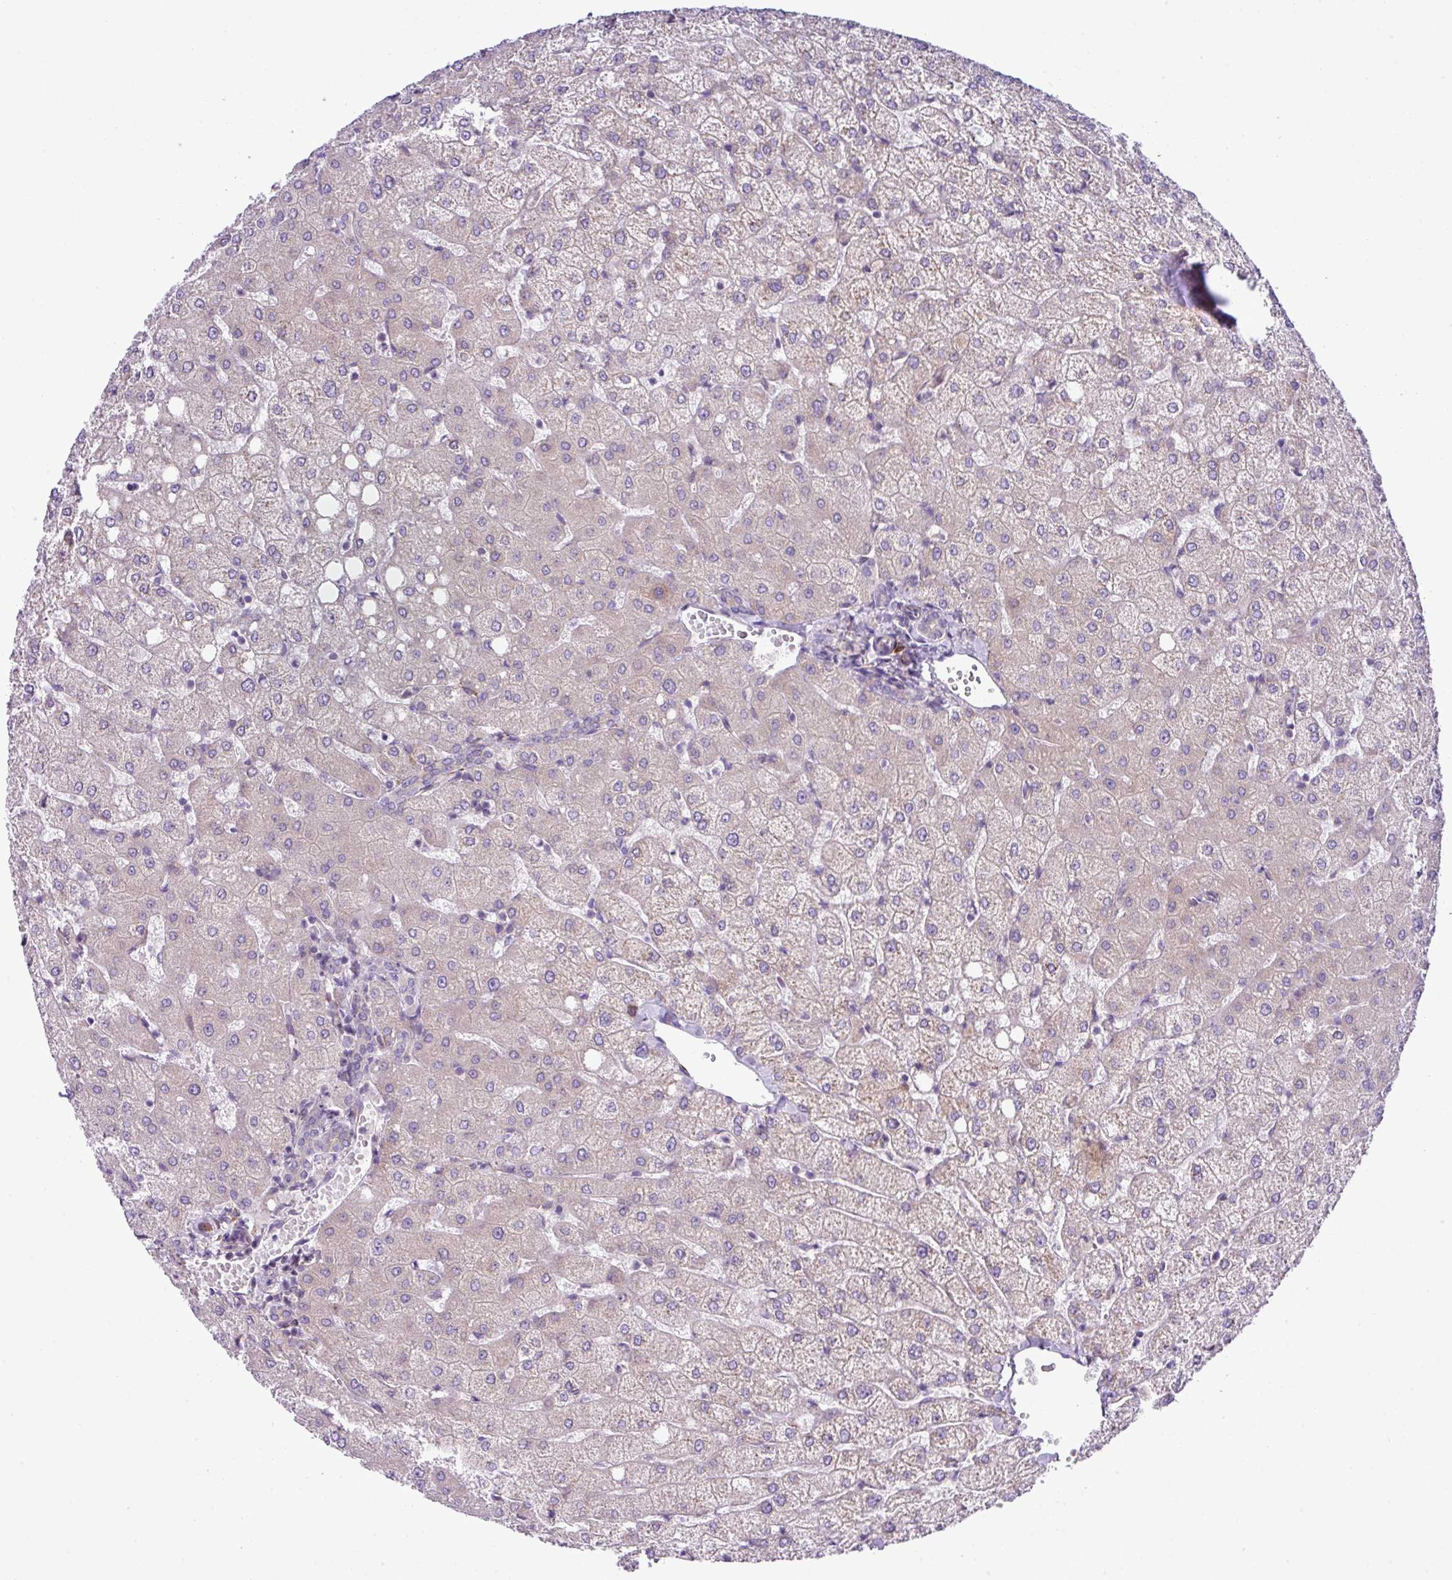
{"staining": {"intensity": "negative", "quantity": "none", "location": "none"}, "tissue": "liver", "cell_type": "Cholangiocytes", "image_type": "normal", "snomed": [{"axis": "morphology", "description": "Normal tissue, NOS"}, {"axis": "topography", "description": "Liver"}], "caption": "IHC micrograph of unremarkable liver stained for a protein (brown), which exhibits no staining in cholangiocytes. (DAB immunohistochemistry, high magnification).", "gene": "CFAP97", "patient": {"sex": "female", "age": 54}}